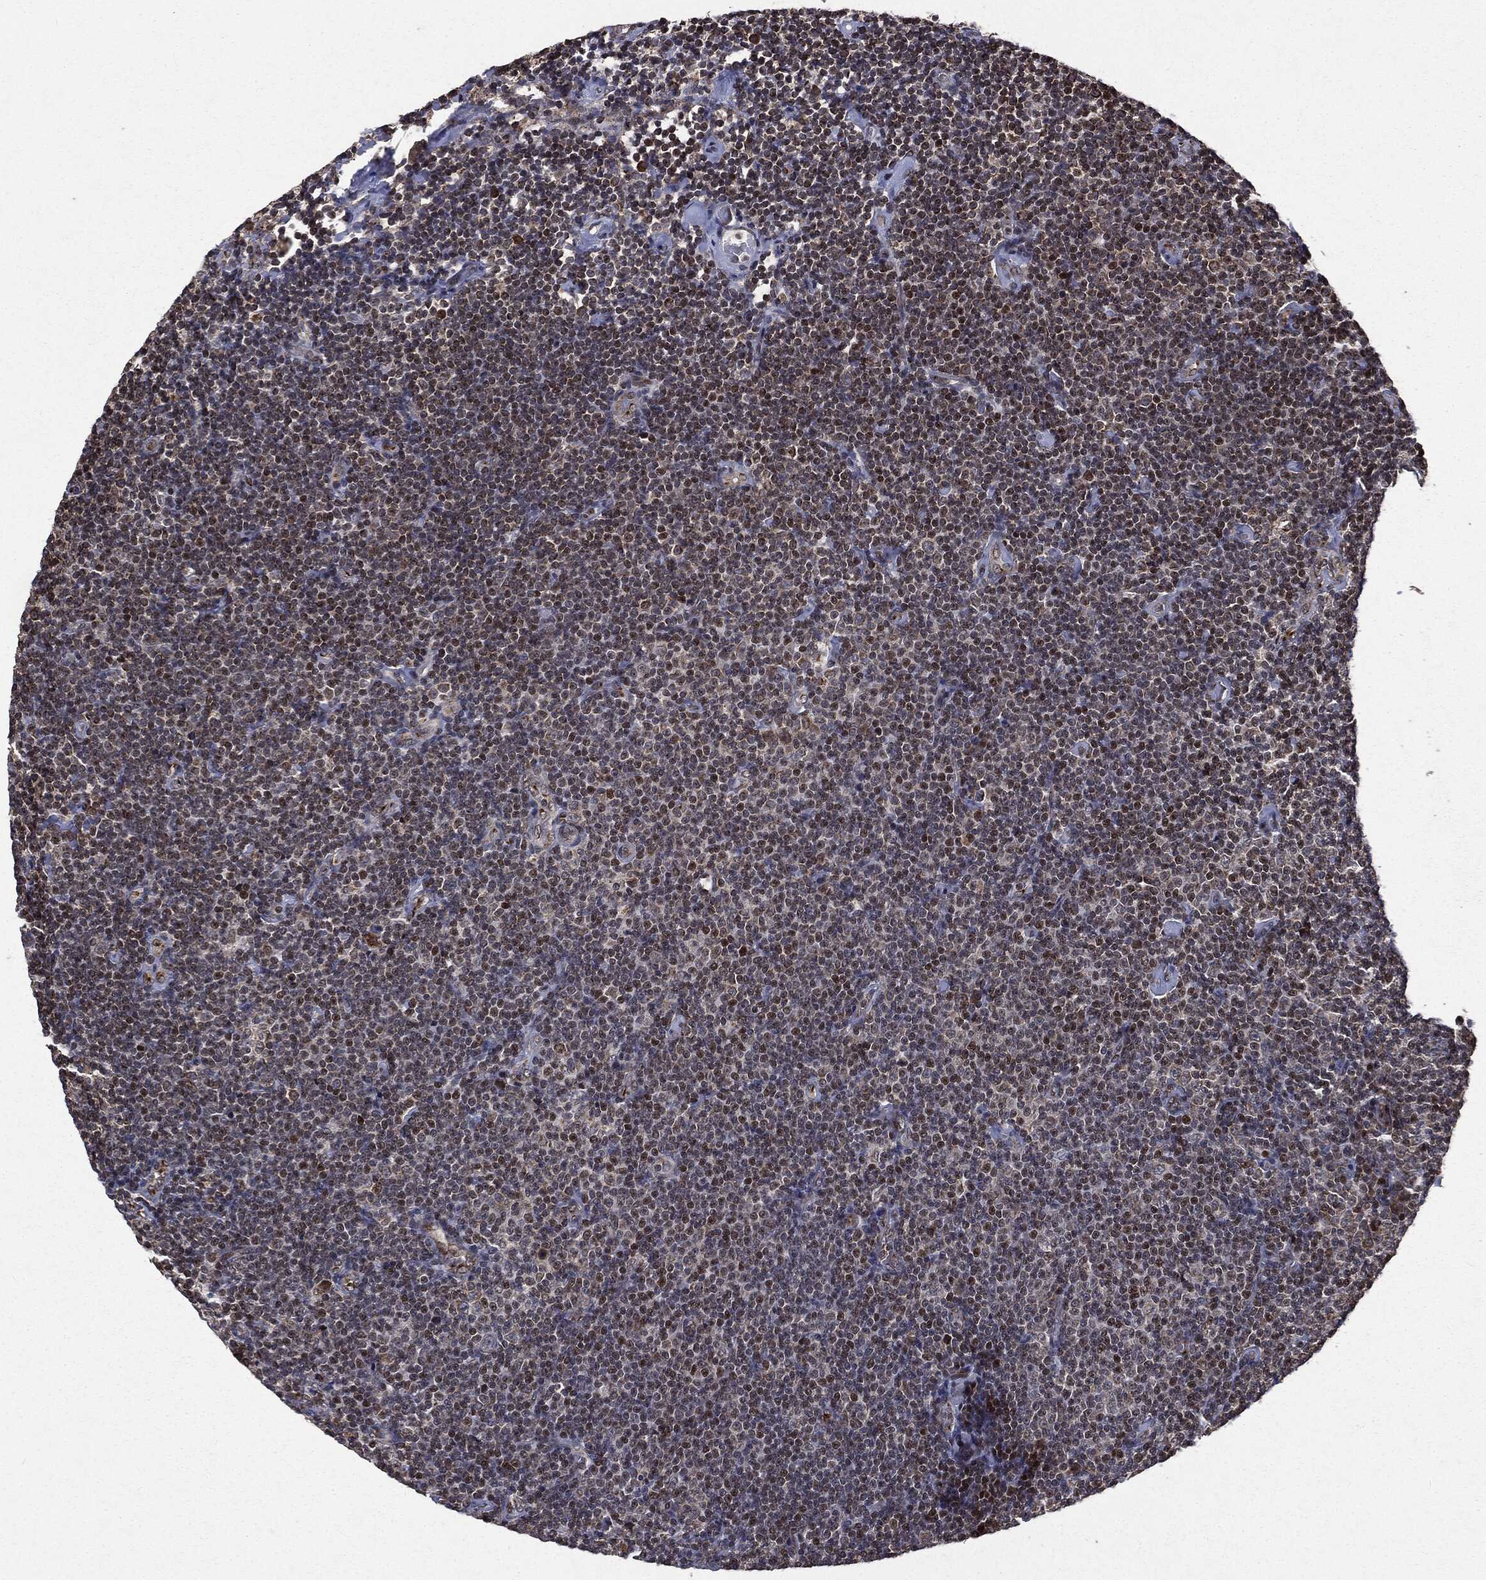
{"staining": {"intensity": "moderate", "quantity": "<25%", "location": "nuclear"}, "tissue": "lymphoma", "cell_type": "Tumor cells", "image_type": "cancer", "snomed": [{"axis": "morphology", "description": "Malignant lymphoma, non-Hodgkin's type, Low grade"}, {"axis": "topography", "description": "Lymph node"}], "caption": "Immunohistochemistry (IHC) of lymphoma shows low levels of moderate nuclear staining in approximately <25% of tumor cells.", "gene": "PLPPR2", "patient": {"sex": "male", "age": 81}}